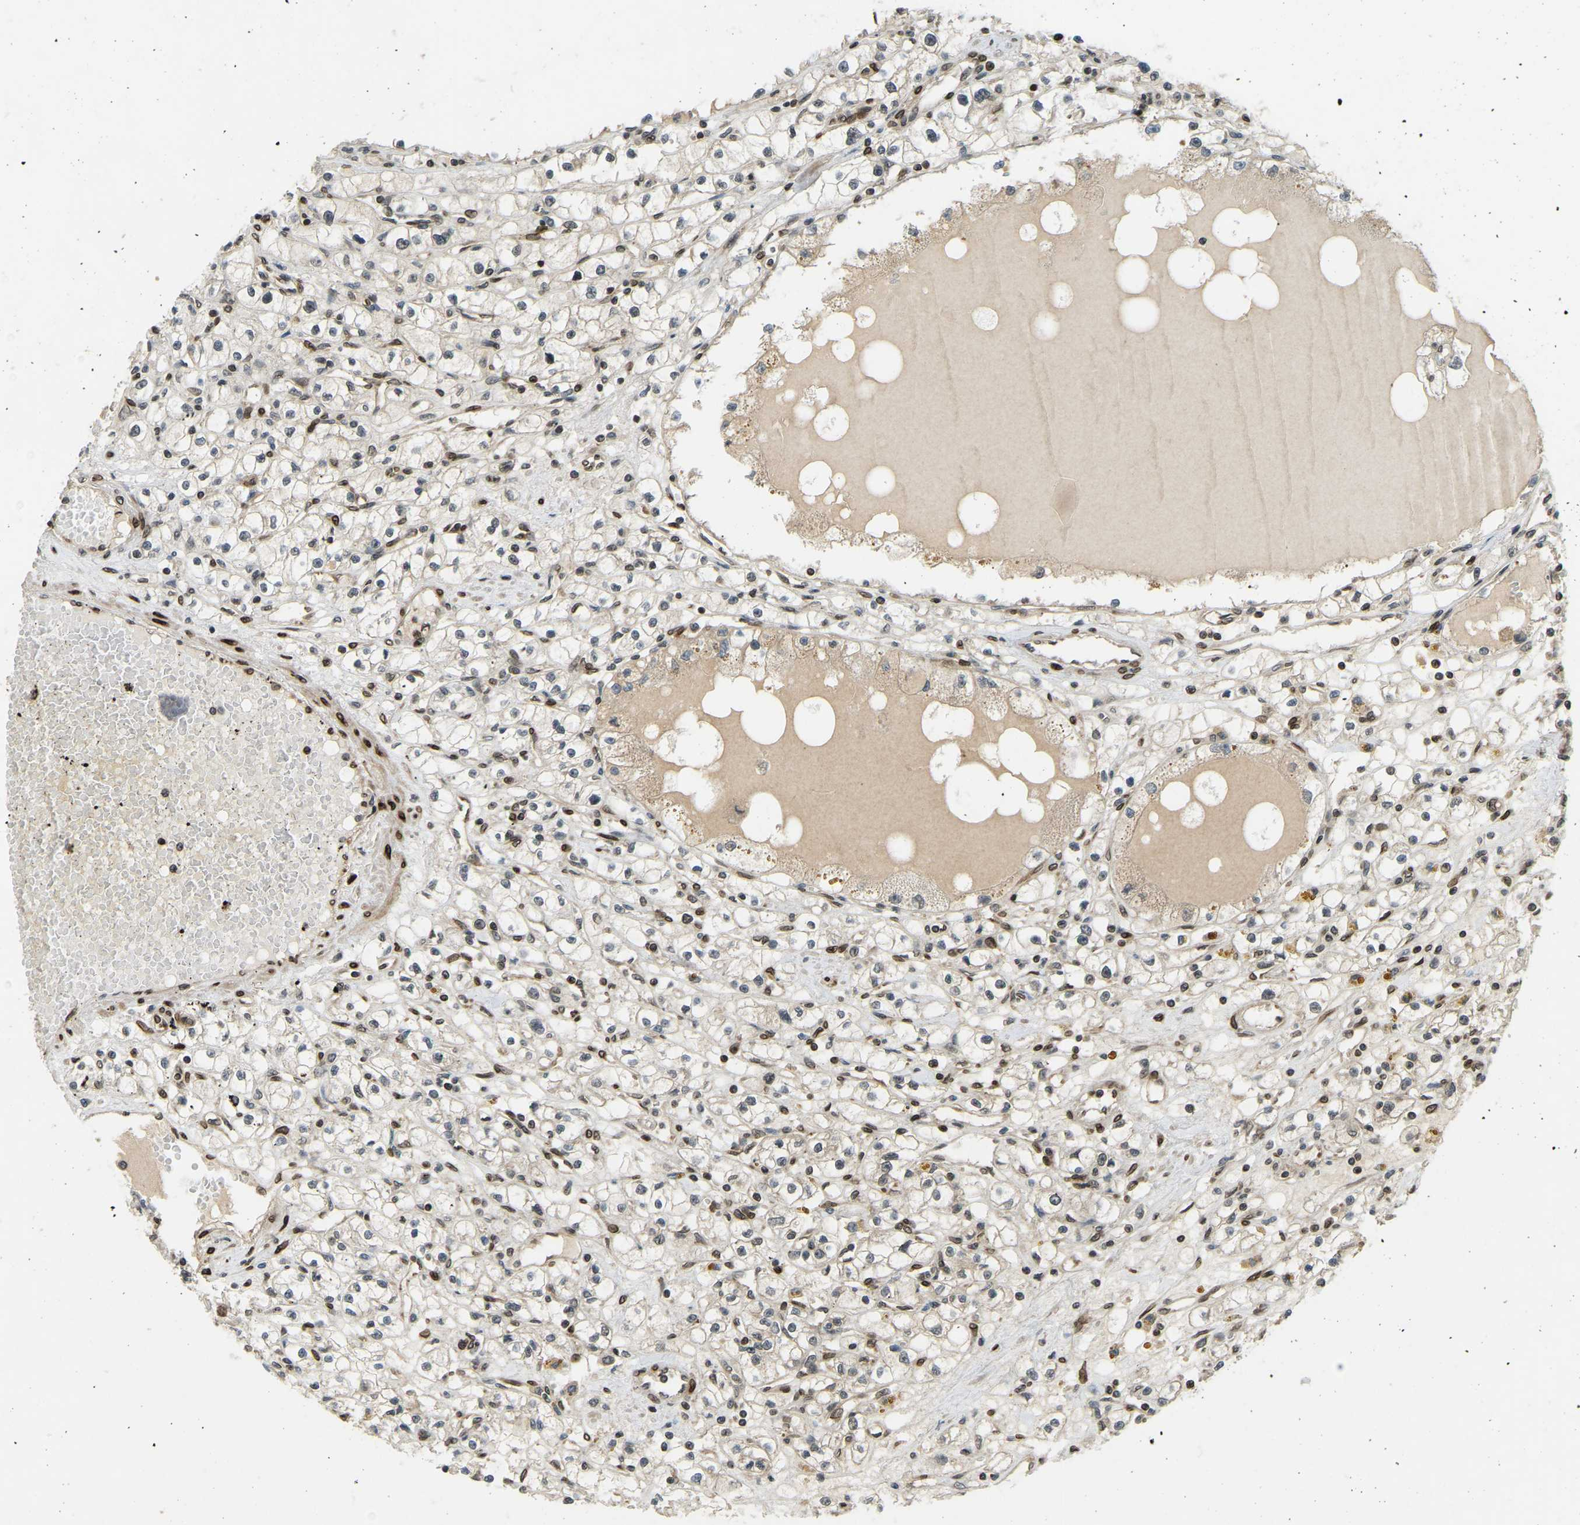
{"staining": {"intensity": "weak", "quantity": "<25%", "location": "cytoplasmic/membranous"}, "tissue": "renal cancer", "cell_type": "Tumor cells", "image_type": "cancer", "snomed": [{"axis": "morphology", "description": "Adenocarcinoma, NOS"}, {"axis": "topography", "description": "Kidney"}], "caption": "This is a micrograph of immunohistochemistry (IHC) staining of renal cancer, which shows no expression in tumor cells.", "gene": "SYNE1", "patient": {"sex": "male", "age": 56}}